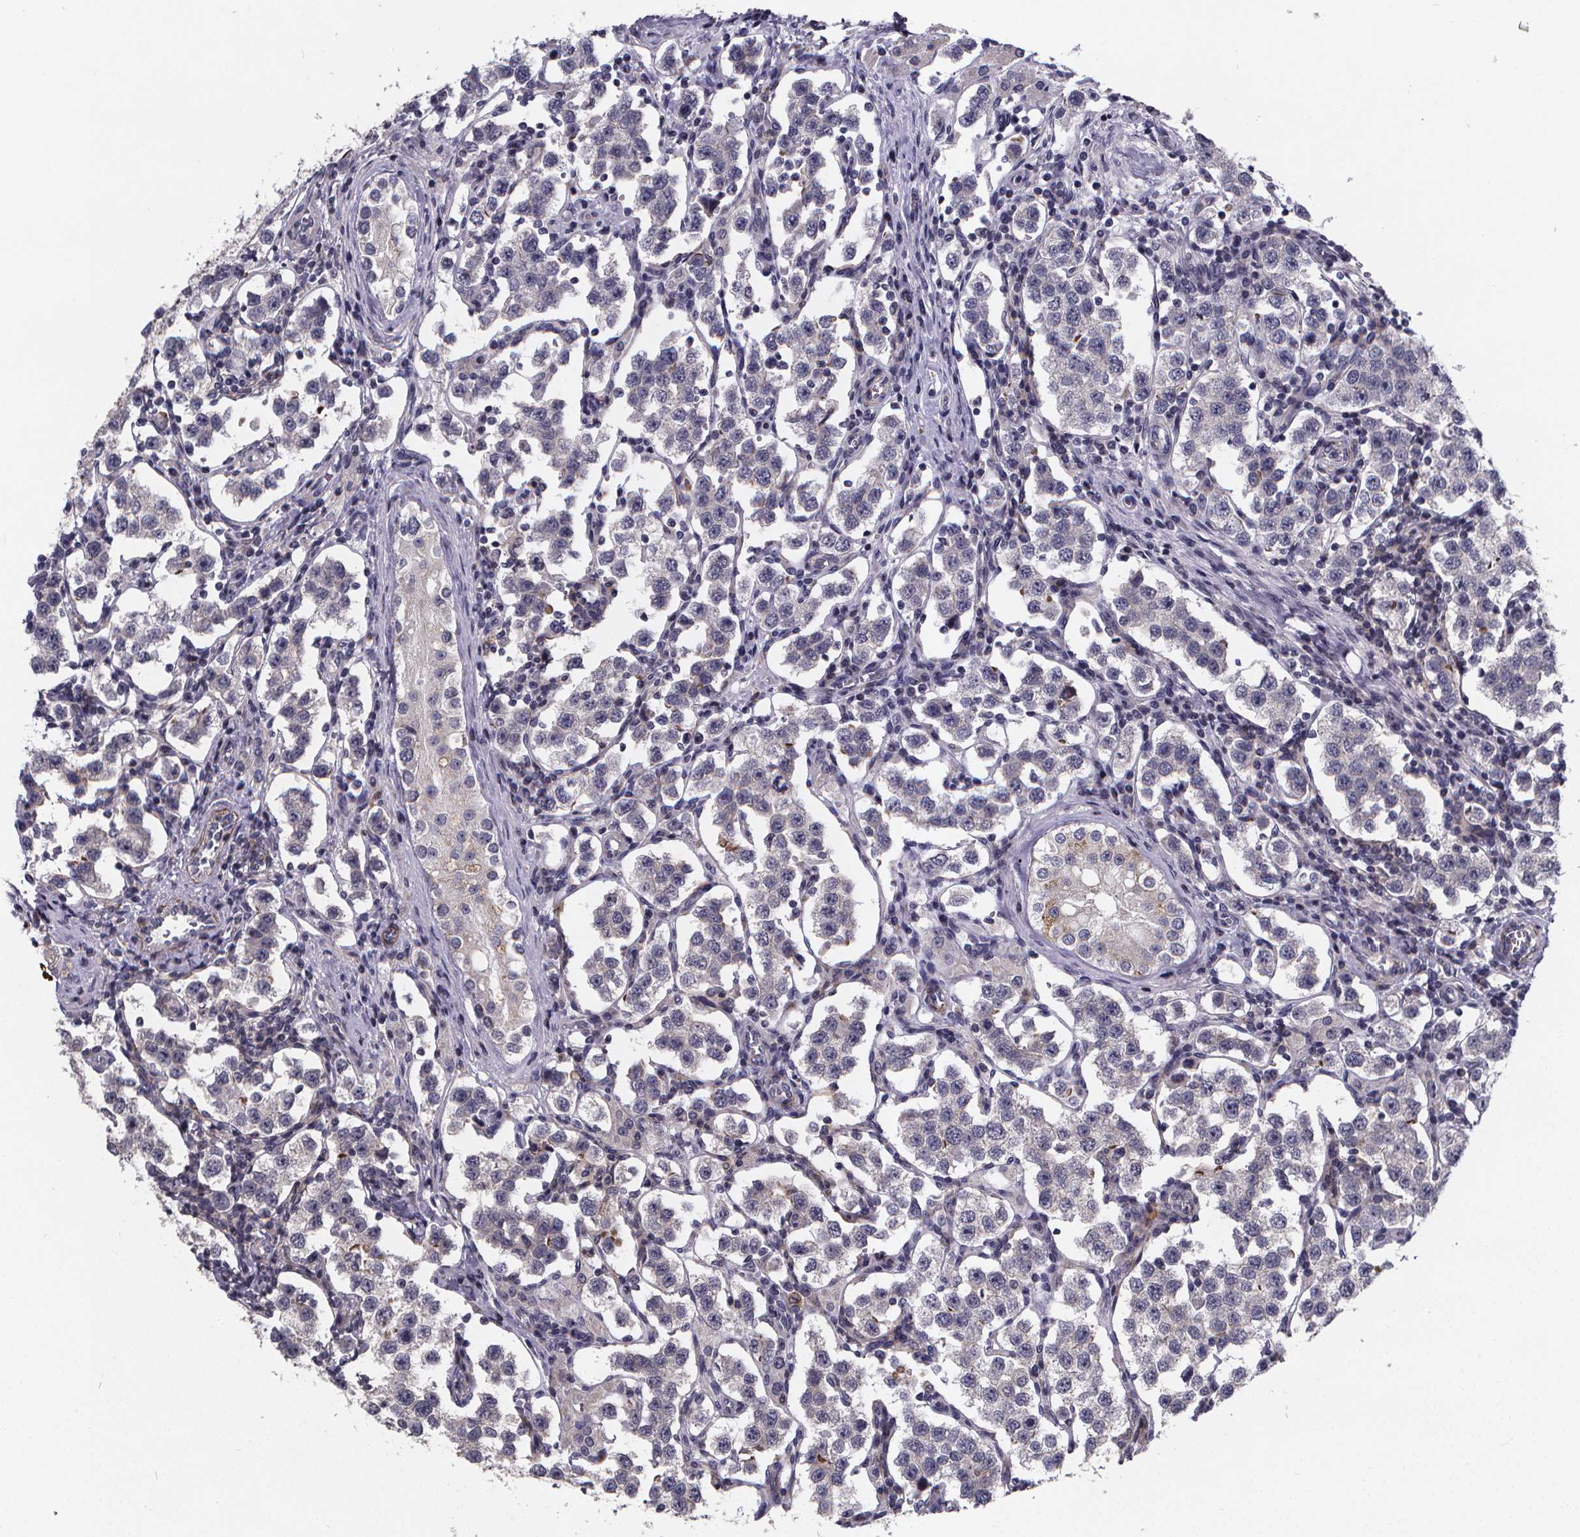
{"staining": {"intensity": "negative", "quantity": "none", "location": "none"}, "tissue": "testis cancer", "cell_type": "Tumor cells", "image_type": "cancer", "snomed": [{"axis": "morphology", "description": "Seminoma, NOS"}, {"axis": "topography", "description": "Testis"}], "caption": "Tumor cells show no significant positivity in testis cancer.", "gene": "FBXW2", "patient": {"sex": "male", "age": 37}}